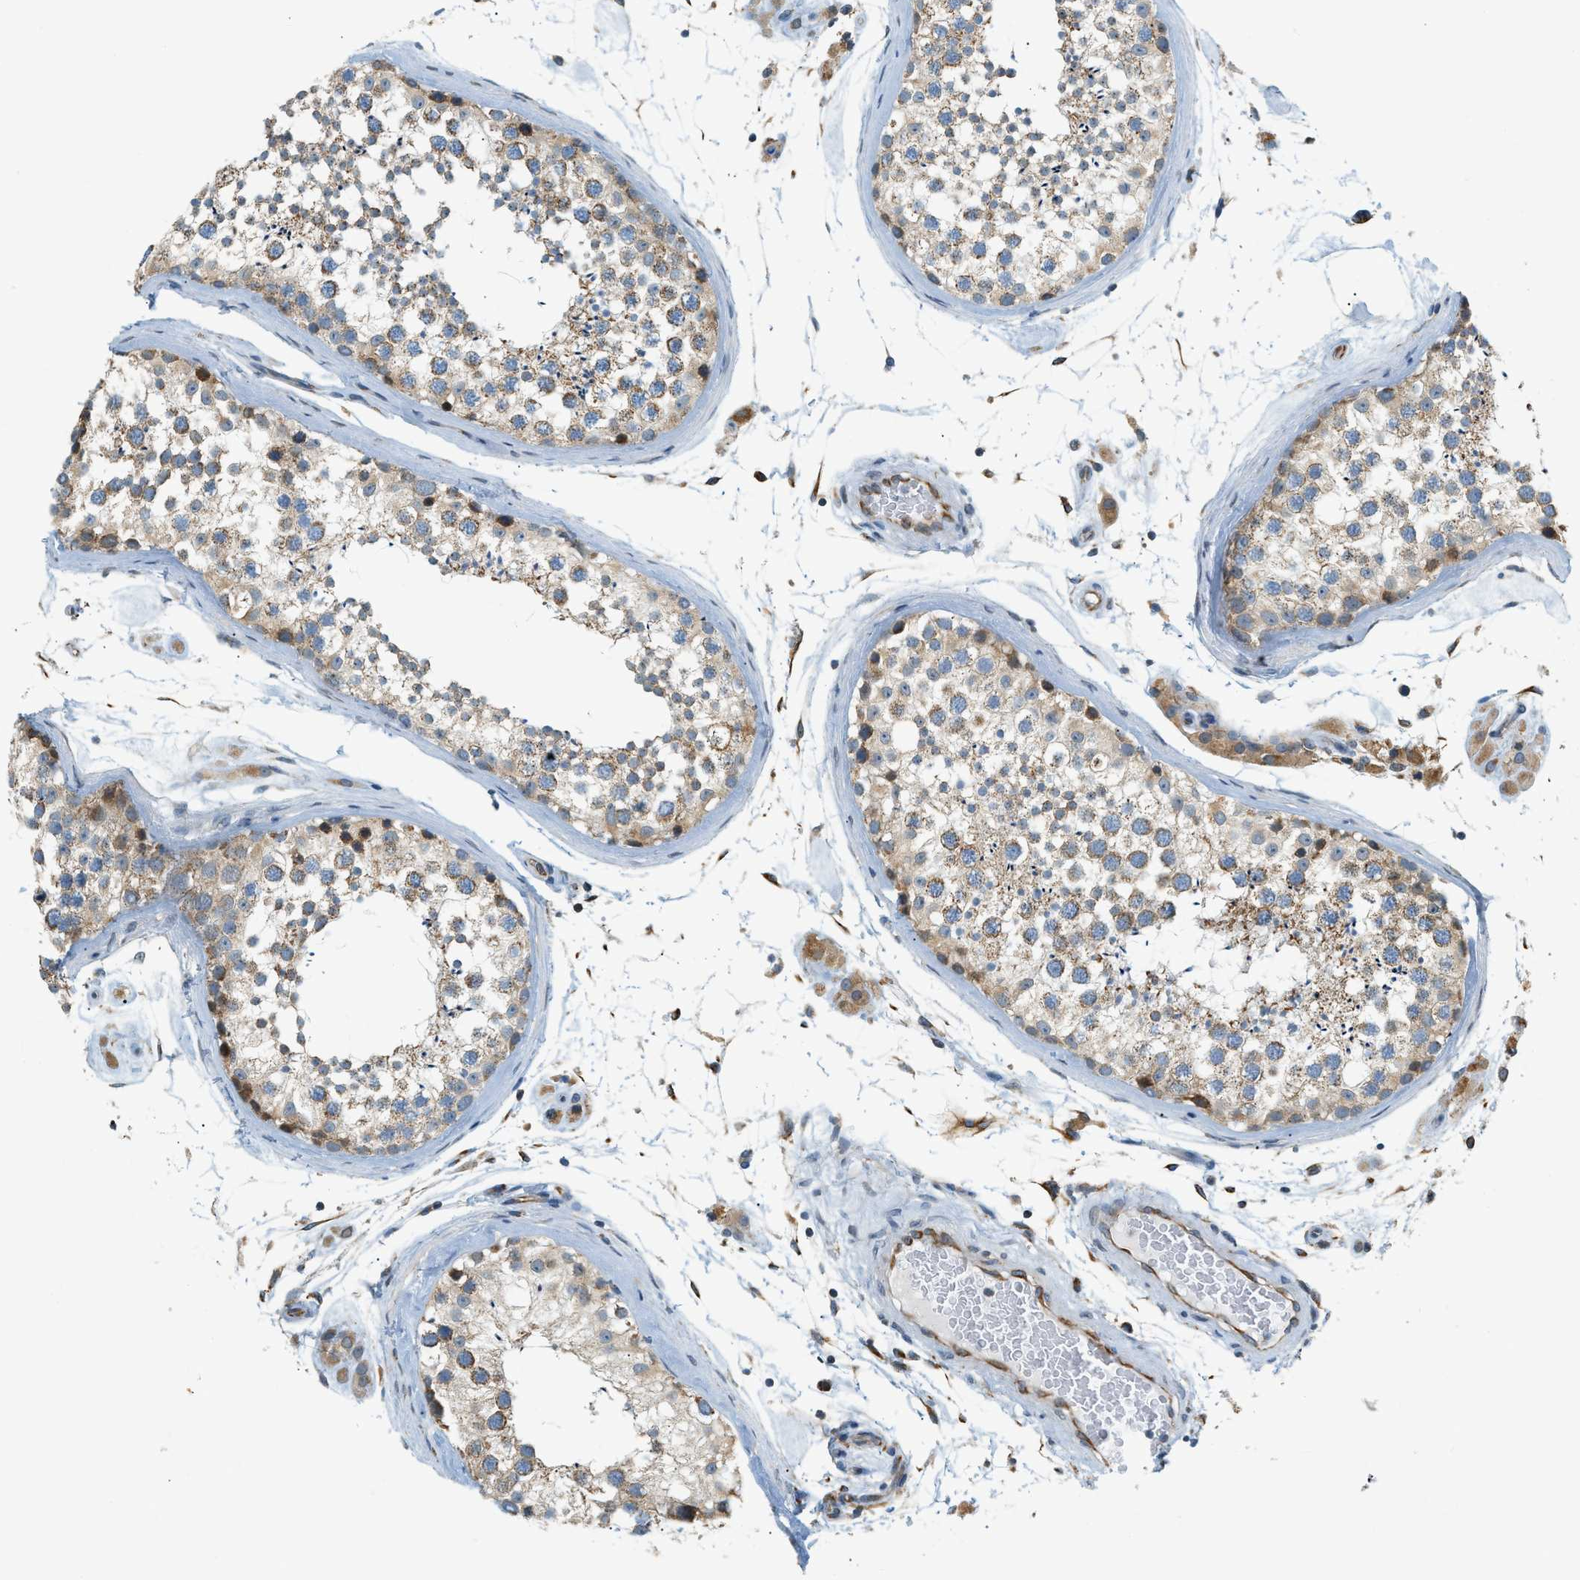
{"staining": {"intensity": "moderate", "quantity": ">75%", "location": "cytoplasmic/membranous"}, "tissue": "testis", "cell_type": "Cells in seminiferous ducts", "image_type": "normal", "snomed": [{"axis": "morphology", "description": "Normal tissue, NOS"}, {"axis": "topography", "description": "Testis"}], "caption": "Moderate cytoplasmic/membranous positivity for a protein is identified in about >75% of cells in seminiferous ducts of benign testis using immunohistochemistry.", "gene": "PIGG", "patient": {"sex": "male", "age": 46}}